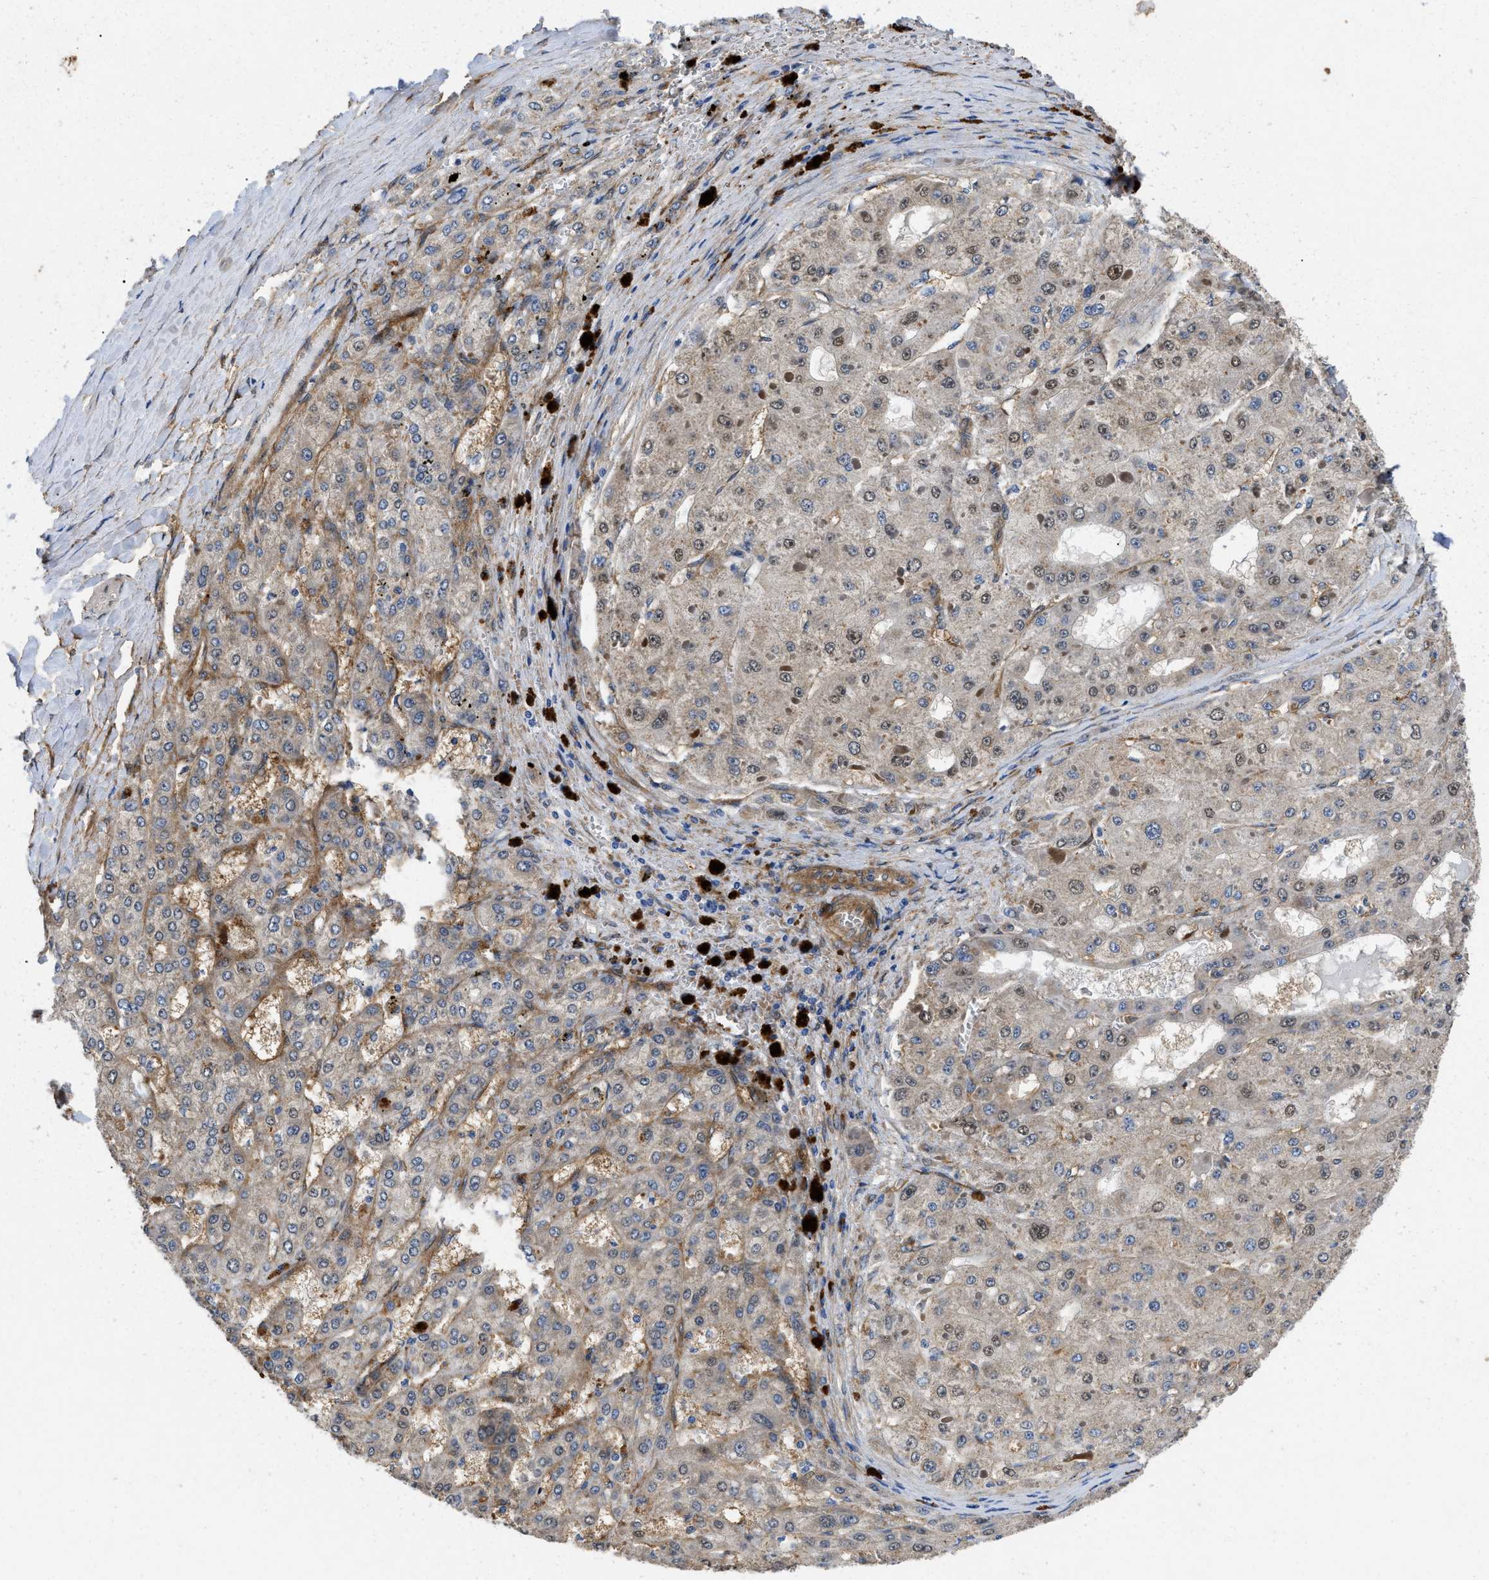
{"staining": {"intensity": "weak", "quantity": "<25%", "location": "cytoplasmic/membranous,nuclear"}, "tissue": "liver cancer", "cell_type": "Tumor cells", "image_type": "cancer", "snomed": [{"axis": "morphology", "description": "Carcinoma, Hepatocellular, NOS"}, {"axis": "topography", "description": "Liver"}], "caption": "This micrograph is of liver cancer stained with IHC to label a protein in brown with the nuclei are counter-stained blue. There is no expression in tumor cells. Brightfield microscopy of immunohistochemistry (IHC) stained with DAB (3,3'-diaminobenzidine) (brown) and hematoxylin (blue), captured at high magnification.", "gene": "RAPH1", "patient": {"sex": "female", "age": 73}}